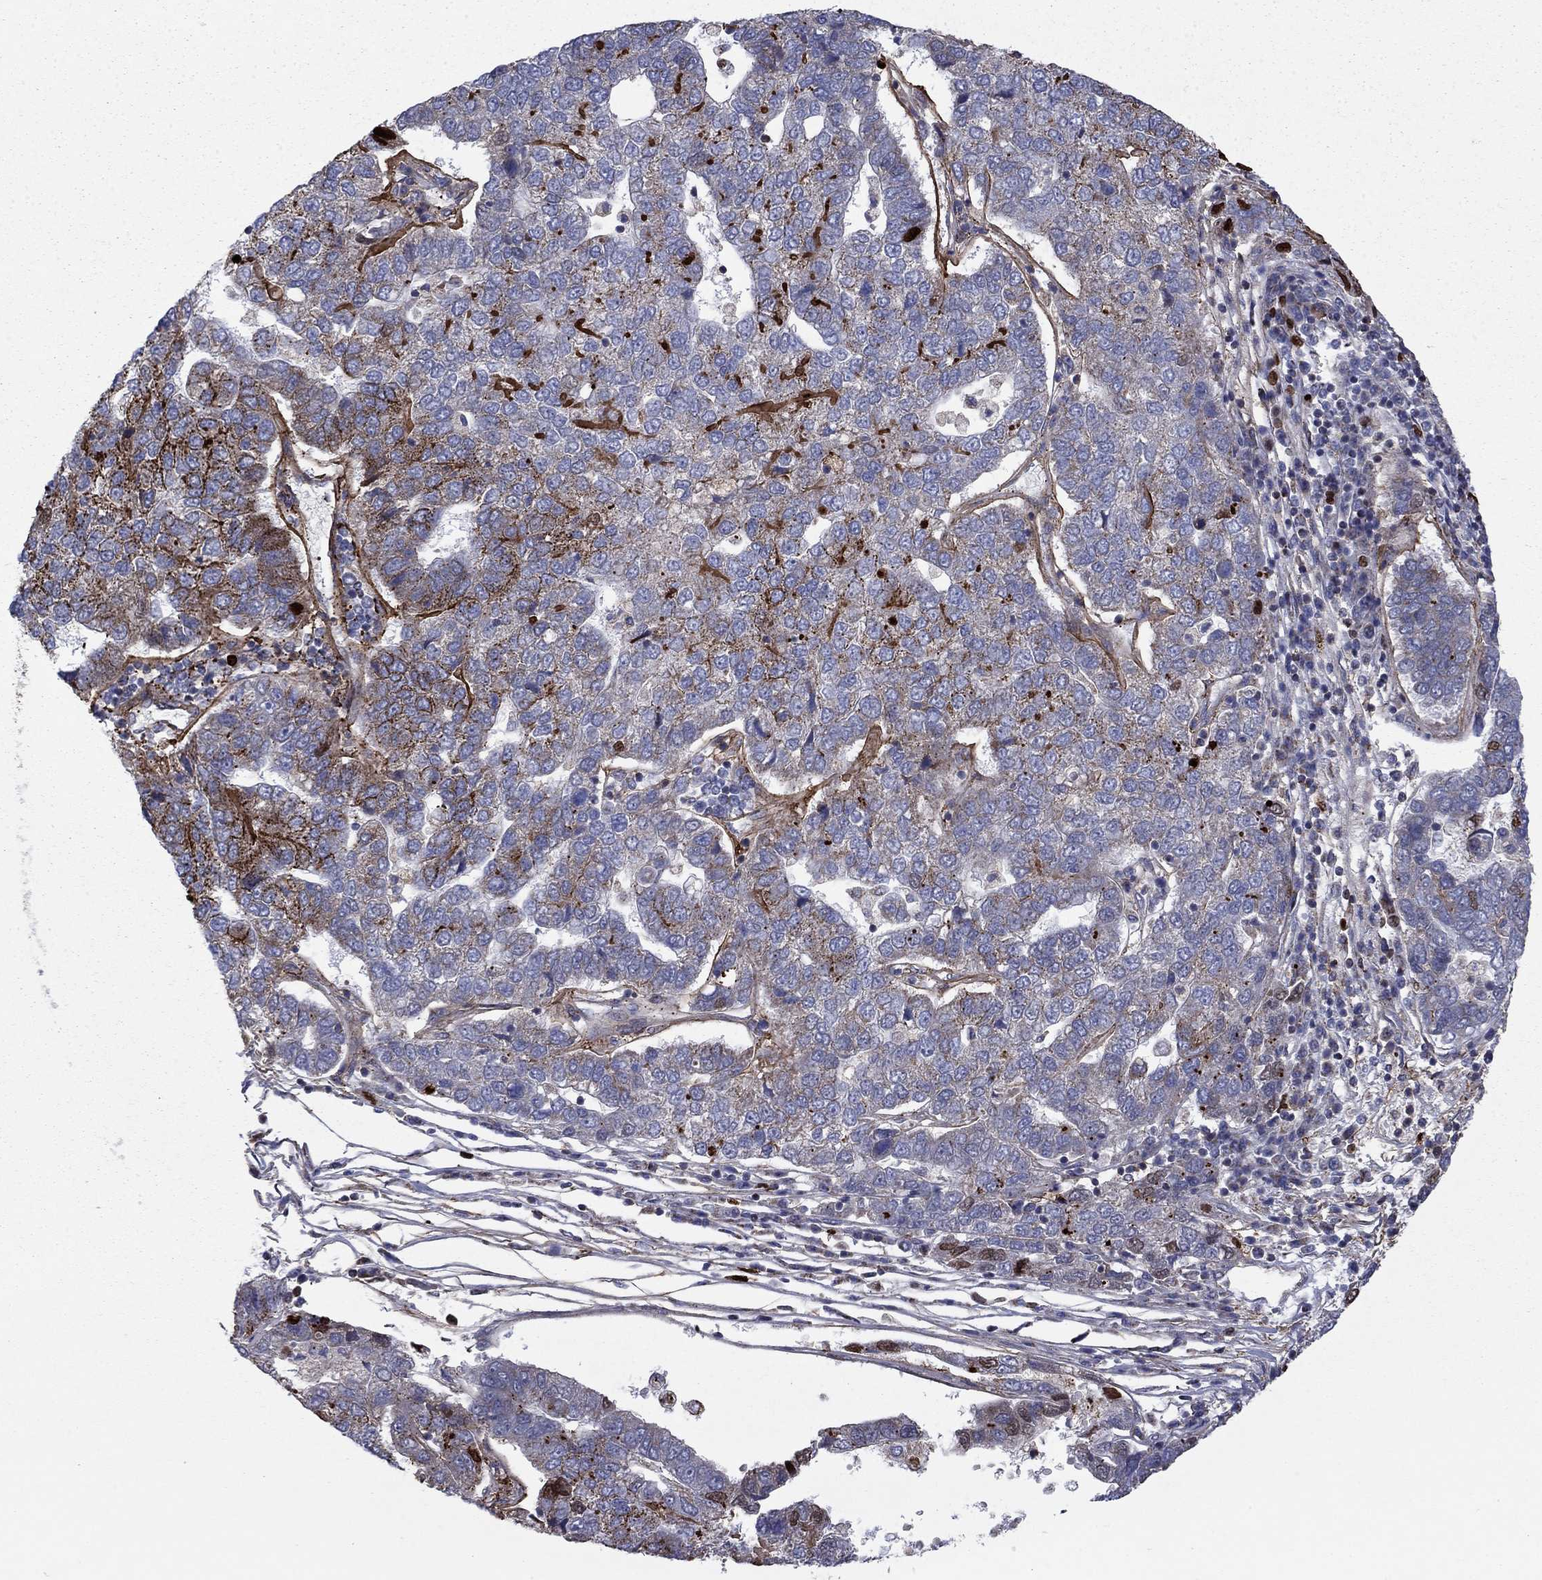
{"staining": {"intensity": "negative", "quantity": "none", "location": "none"}, "tissue": "pancreatic cancer", "cell_type": "Tumor cells", "image_type": "cancer", "snomed": [{"axis": "morphology", "description": "Adenocarcinoma, NOS"}, {"axis": "topography", "description": "Pancreas"}], "caption": "Micrograph shows no significant protein expression in tumor cells of adenocarcinoma (pancreatic). Brightfield microscopy of immunohistochemistry (IHC) stained with DAB (3,3'-diaminobenzidine) (brown) and hematoxylin (blue), captured at high magnification.", "gene": "DOP1B", "patient": {"sex": "female", "age": 61}}